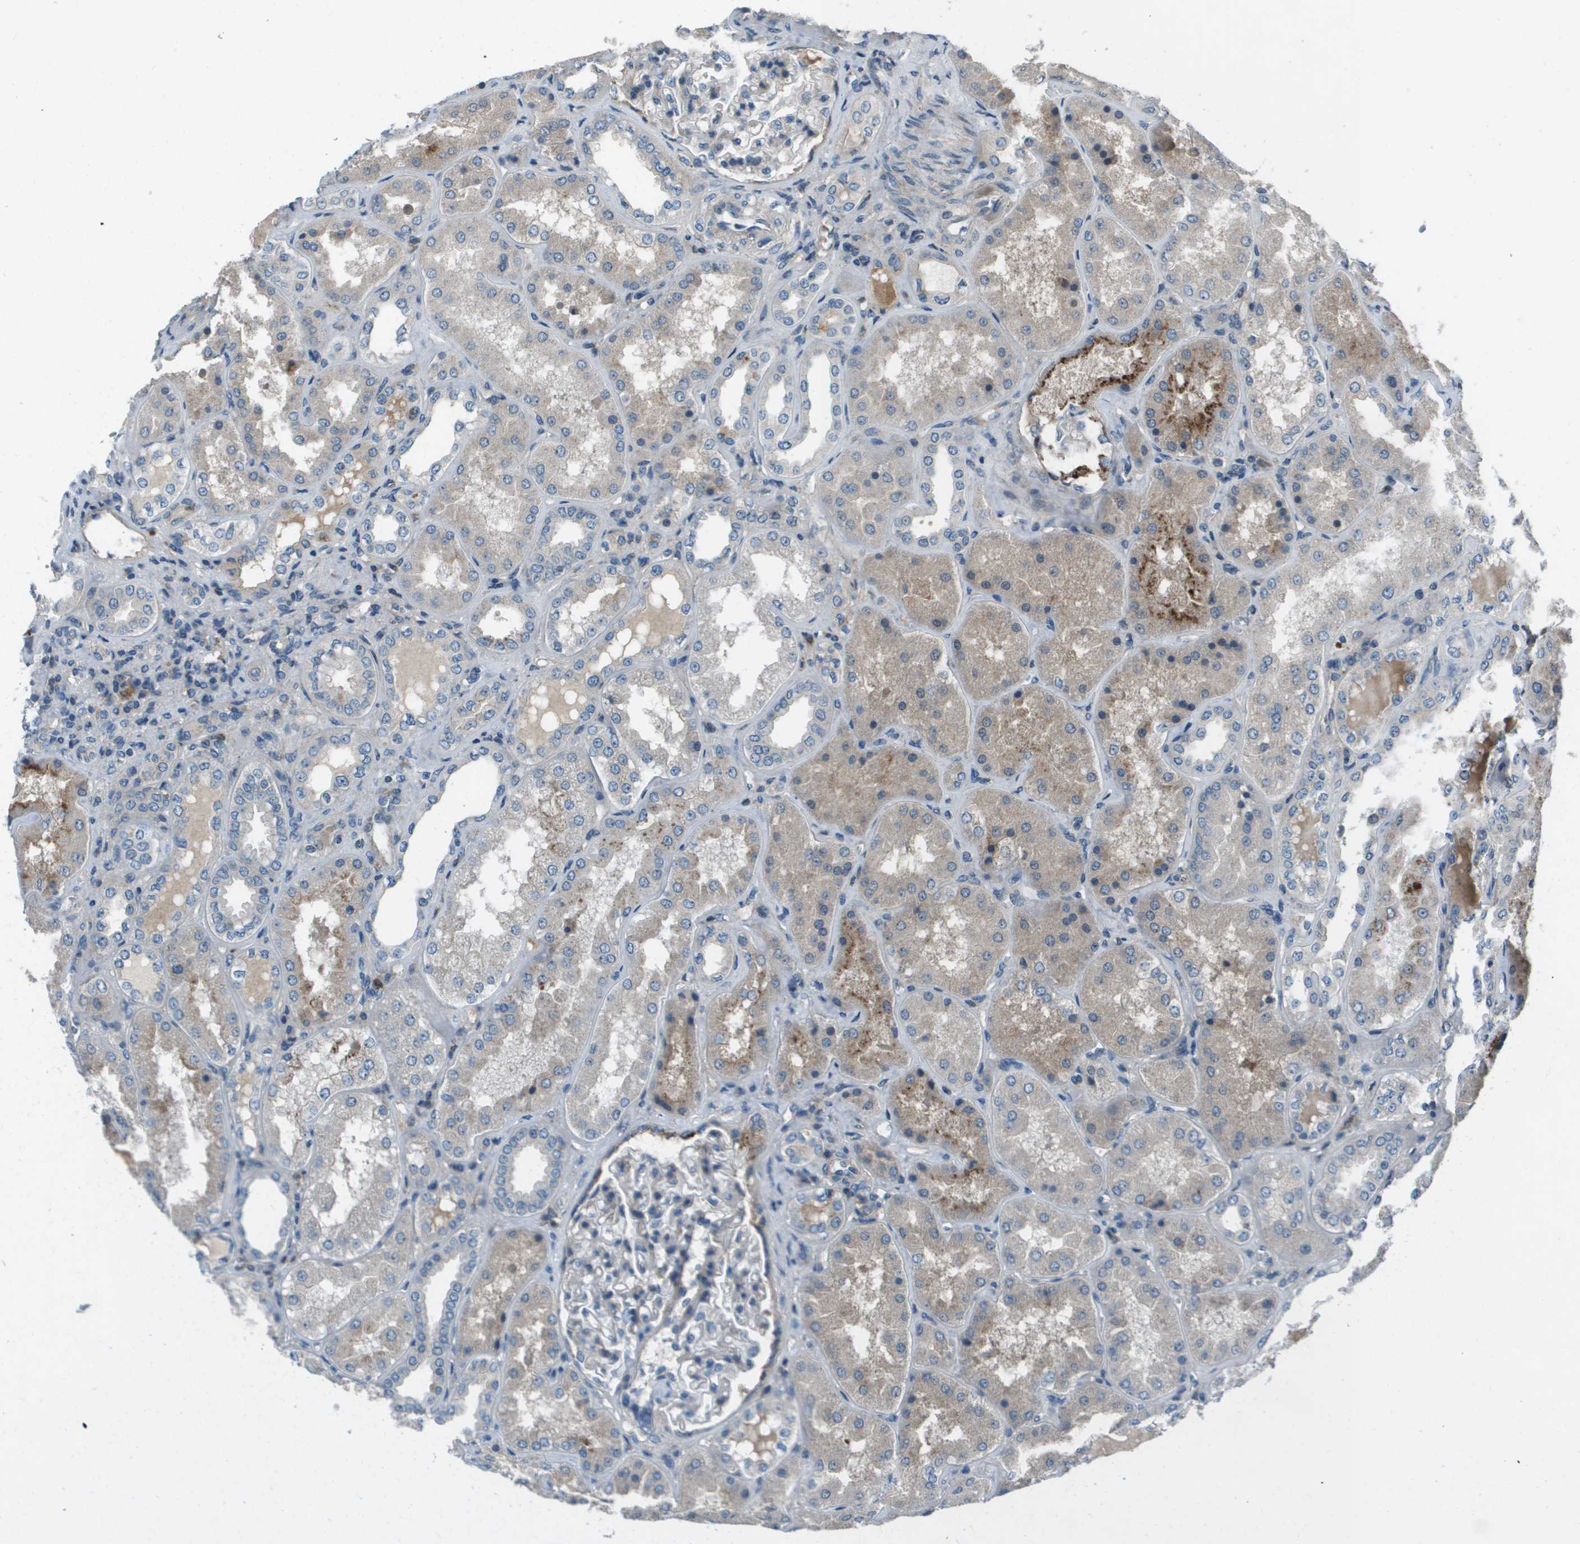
{"staining": {"intensity": "weak", "quantity": "<25%", "location": "cytoplasmic/membranous"}, "tissue": "kidney", "cell_type": "Cells in glomeruli", "image_type": "normal", "snomed": [{"axis": "morphology", "description": "Normal tissue, NOS"}, {"axis": "topography", "description": "Kidney"}], "caption": "Cells in glomeruli show no significant protein staining in benign kidney.", "gene": "PCOLCE", "patient": {"sex": "female", "age": 56}}